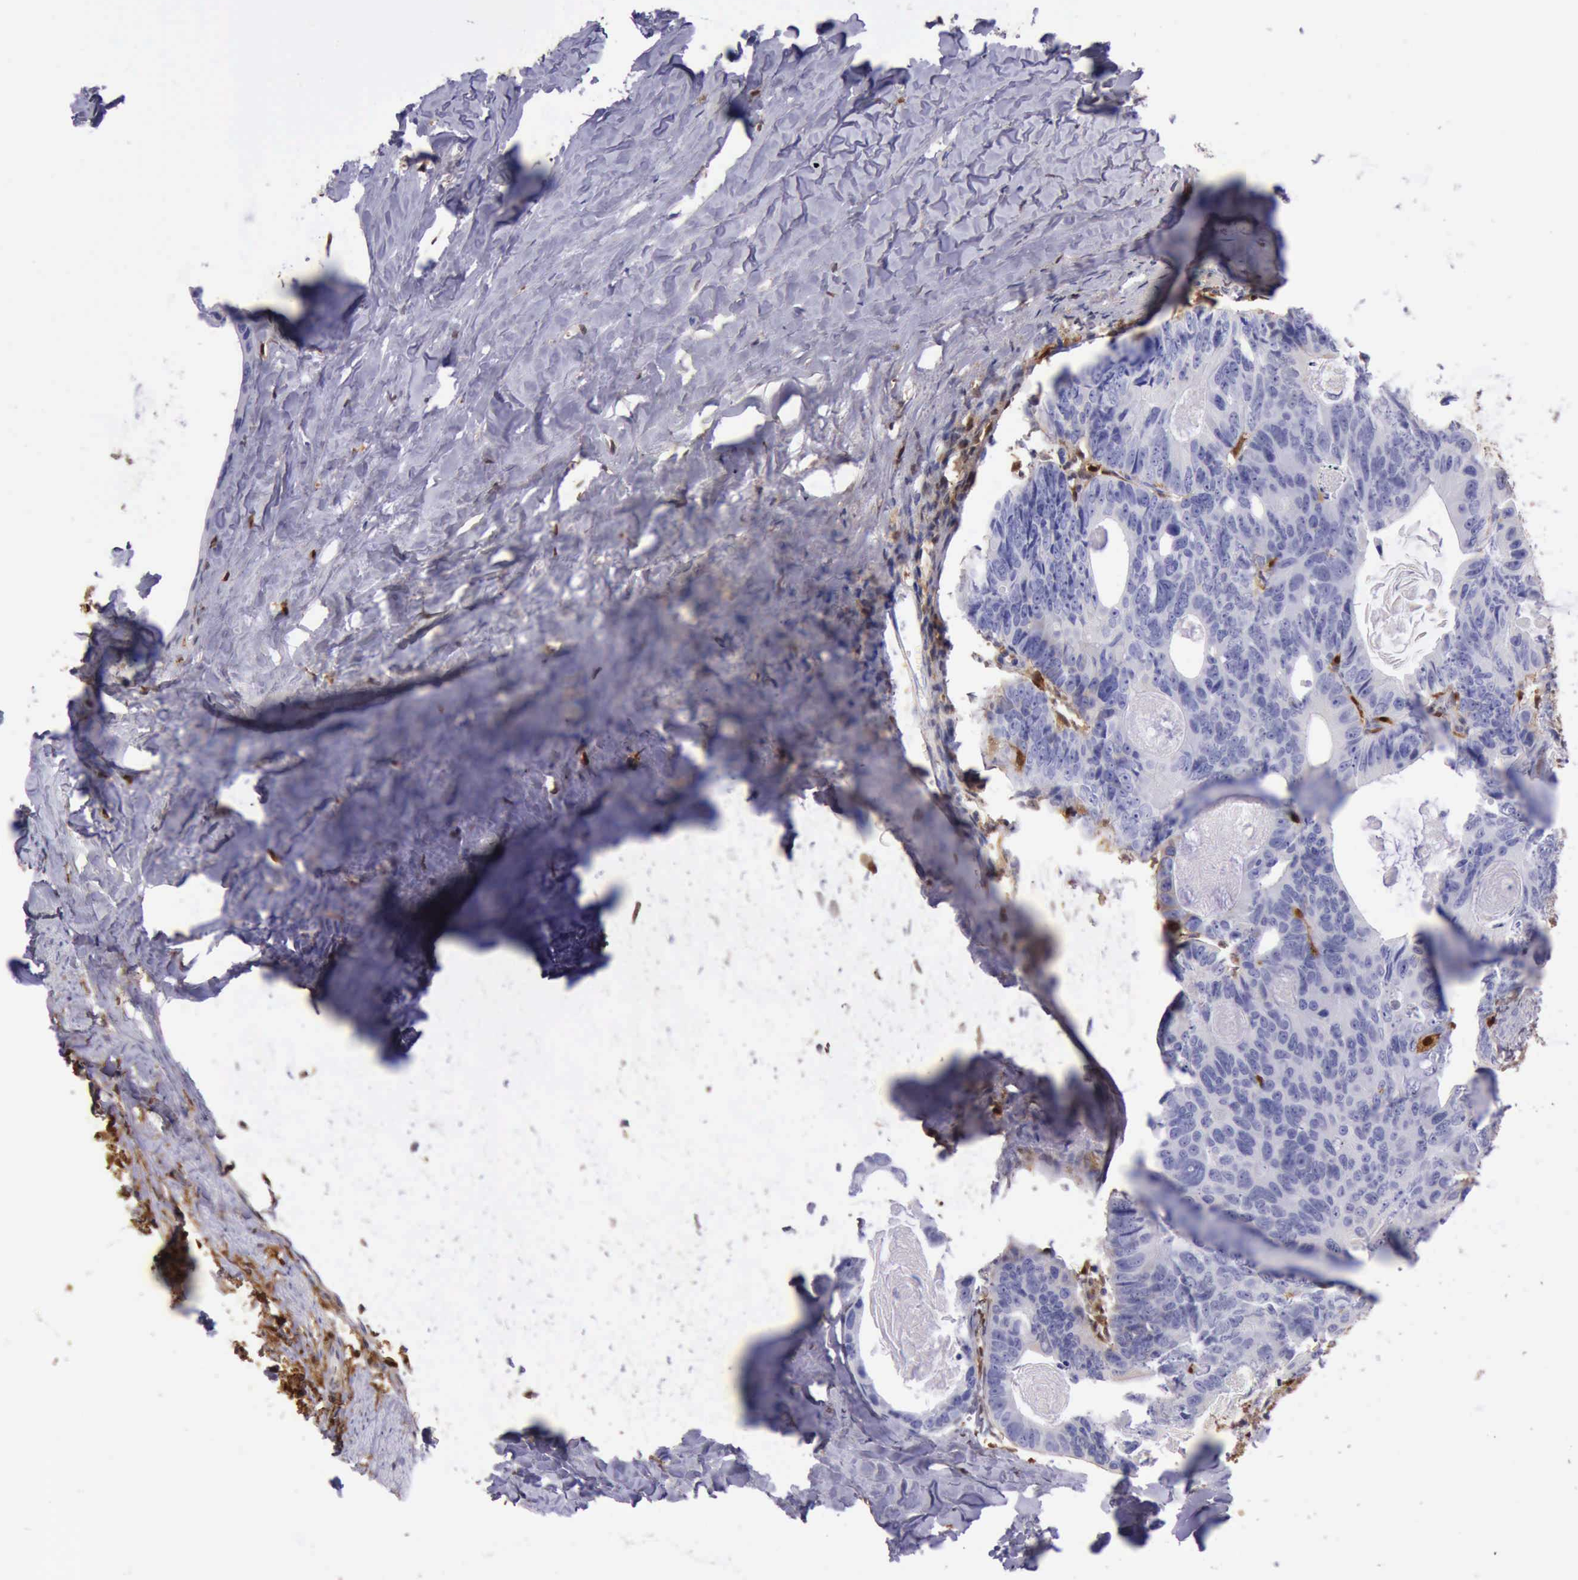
{"staining": {"intensity": "weak", "quantity": "<25%", "location": "cytoplasmic/membranous,nuclear"}, "tissue": "colorectal cancer", "cell_type": "Tumor cells", "image_type": "cancer", "snomed": [{"axis": "morphology", "description": "Adenocarcinoma, NOS"}, {"axis": "topography", "description": "Colon"}], "caption": "IHC image of colorectal adenocarcinoma stained for a protein (brown), which exhibits no expression in tumor cells.", "gene": "TYMP", "patient": {"sex": "female", "age": 55}}